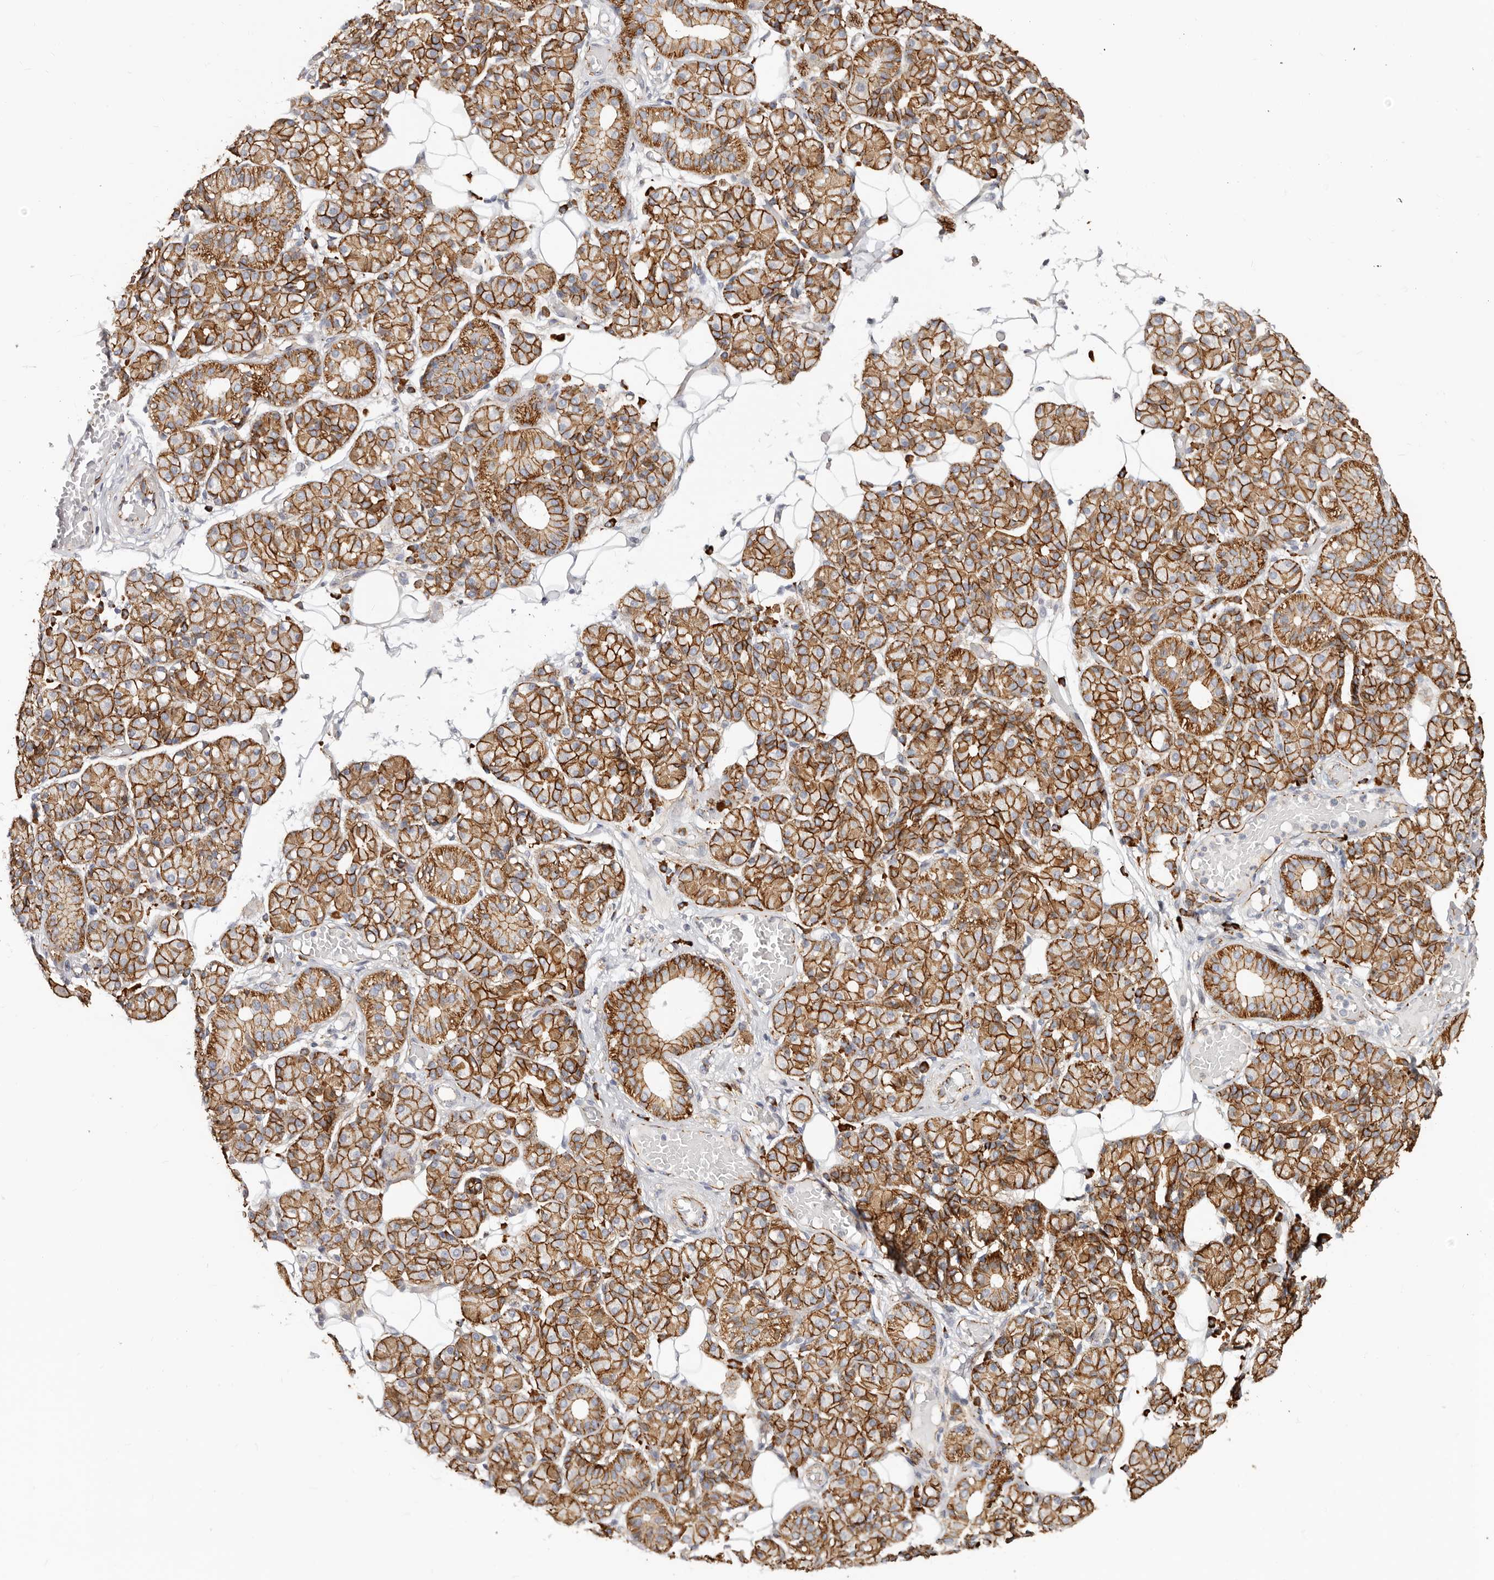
{"staining": {"intensity": "strong", "quantity": ">75%", "location": "cytoplasmic/membranous"}, "tissue": "salivary gland", "cell_type": "Glandular cells", "image_type": "normal", "snomed": [{"axis": "morphology", "description": "Normal tissue, NOS"}, {"axis": "topography", "description": "Salivary gland"}], "caption": "Immunohistochemical staining of benign salivary gland reveals high levels of strong cytoplasmic/membranous positivity in about >75% of glandular cells. Nuclei are stained in blue.", "gene": "CTNNB1", "patient": {"sex": "male", "age": 63}}